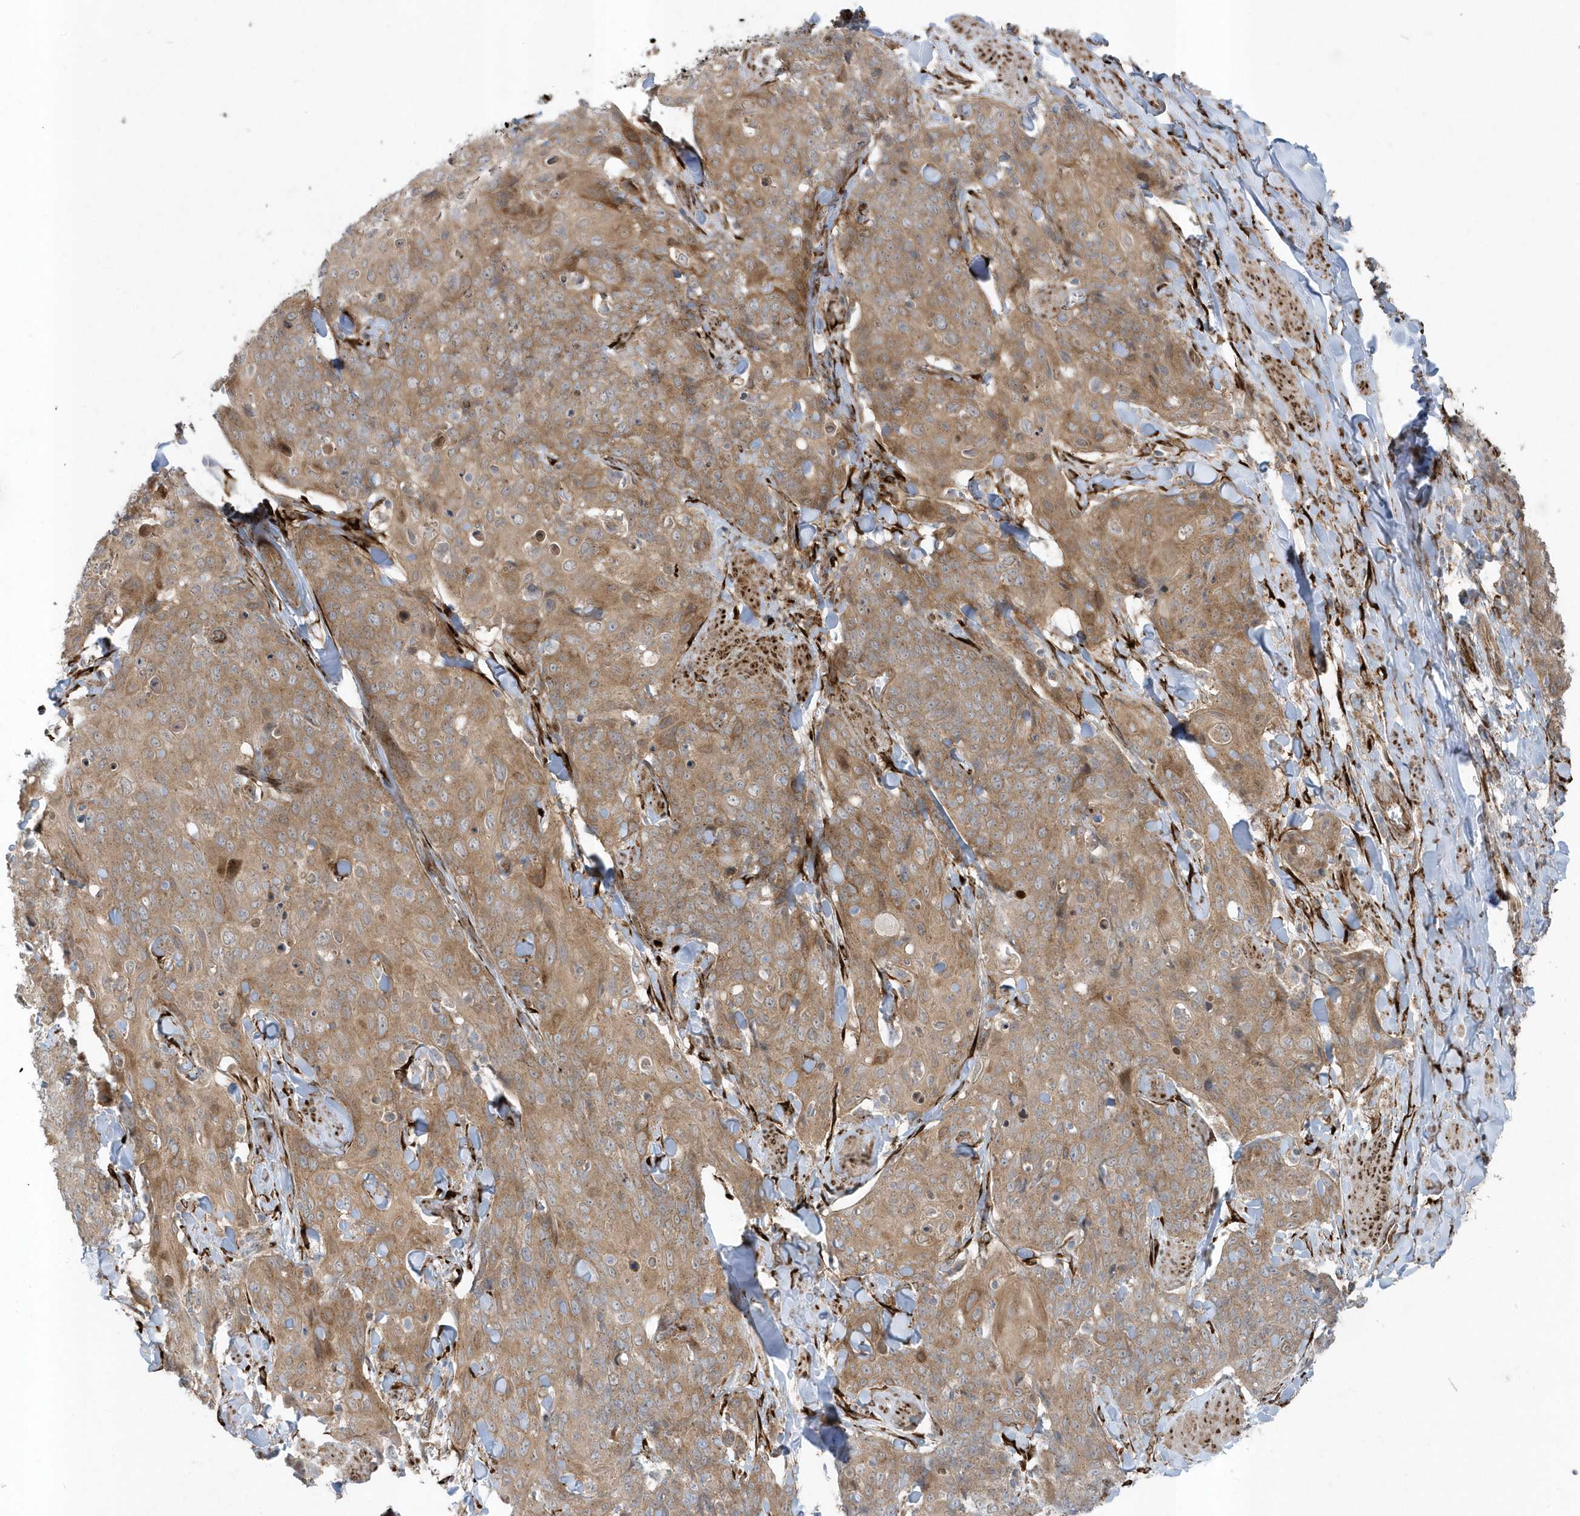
{"staining": {"intensity": "moderate", "quantity": ">75%", "location": "cytoplasmic/membranous"}, "tissue": "skin cancer", "cell_type": "Tumor cells", "image_type": "cancer", "snomed": [{"axis": "morphology", "description": "Squamous cell carcinoma, NOS"}, {"axis": "topography", "description": "Skin"}, {"axis": "topography", "description": "Vulva"}], "caption": "Immunohistochemistry micrograph of neoplastic tissue: human skin squamous cell carcinoma stained using IHC reveals medium levels of moderate protein expression localized specifically in the cytoplasmic/membranous of tumor cells, appearing as a cytoplasmic/membranous brown color.", "gene": "FAM98A", "patient": {"sex": "female", "age": 85}}